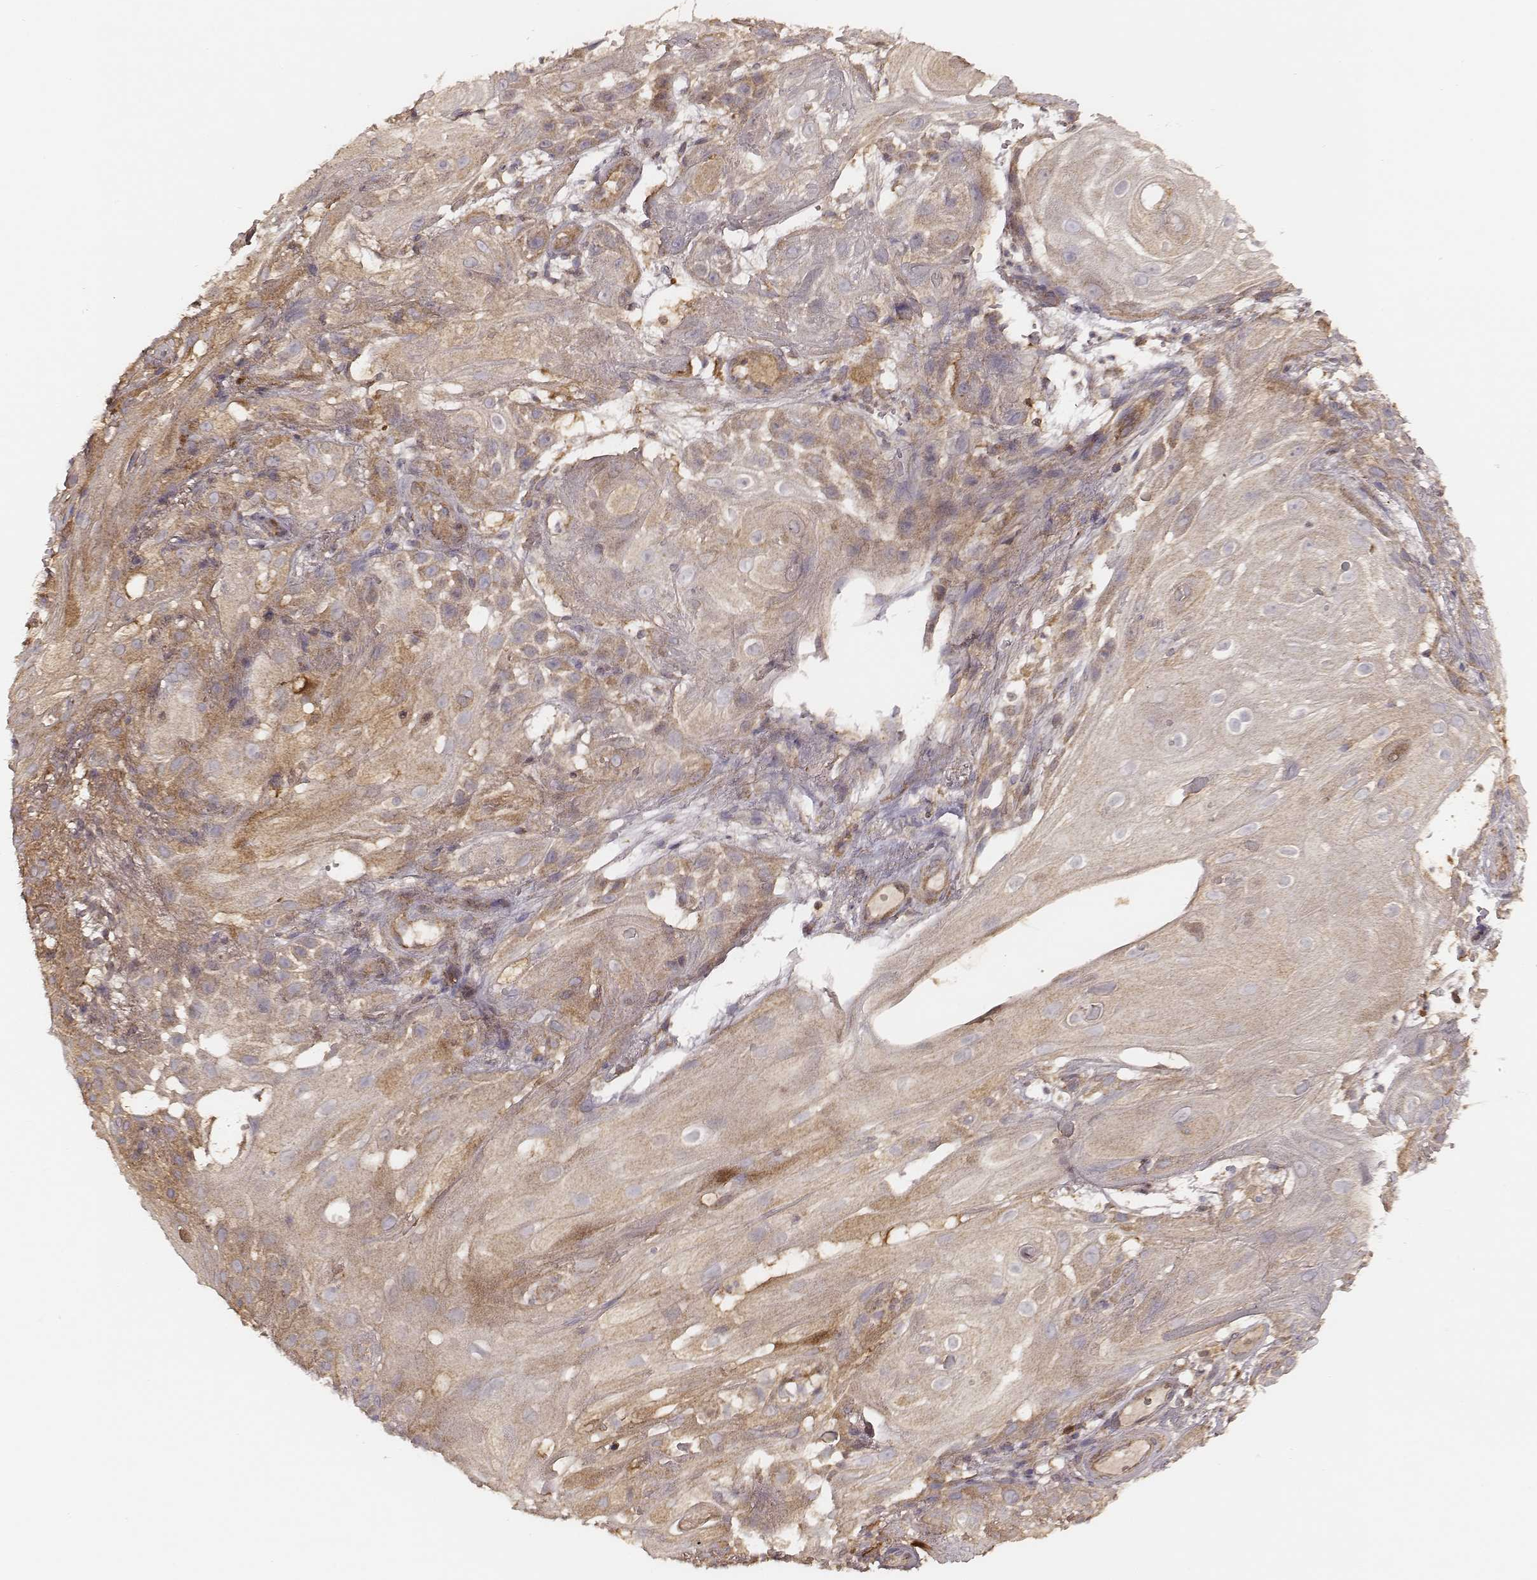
{"staining": {"intensity": "weak", "quantity": "25%-75%", "location": "cytoplasmic/membranous"}, "tissue": "skin cancer", "cell_type": "Tumor cells", "image_type": "cancer", "snomed": [{"axis": "morphology", "description": "Squamous cell carcinoma, NOS"}, {"axis": "topography", "description": "Skin"}], "caption": "Tumor cells display weak cytoplasmic/membranous expression in about 25%-75% of cells in skin cancer.", "gene": "CARS1", "patient": {"sex": "male", "age": 62}}